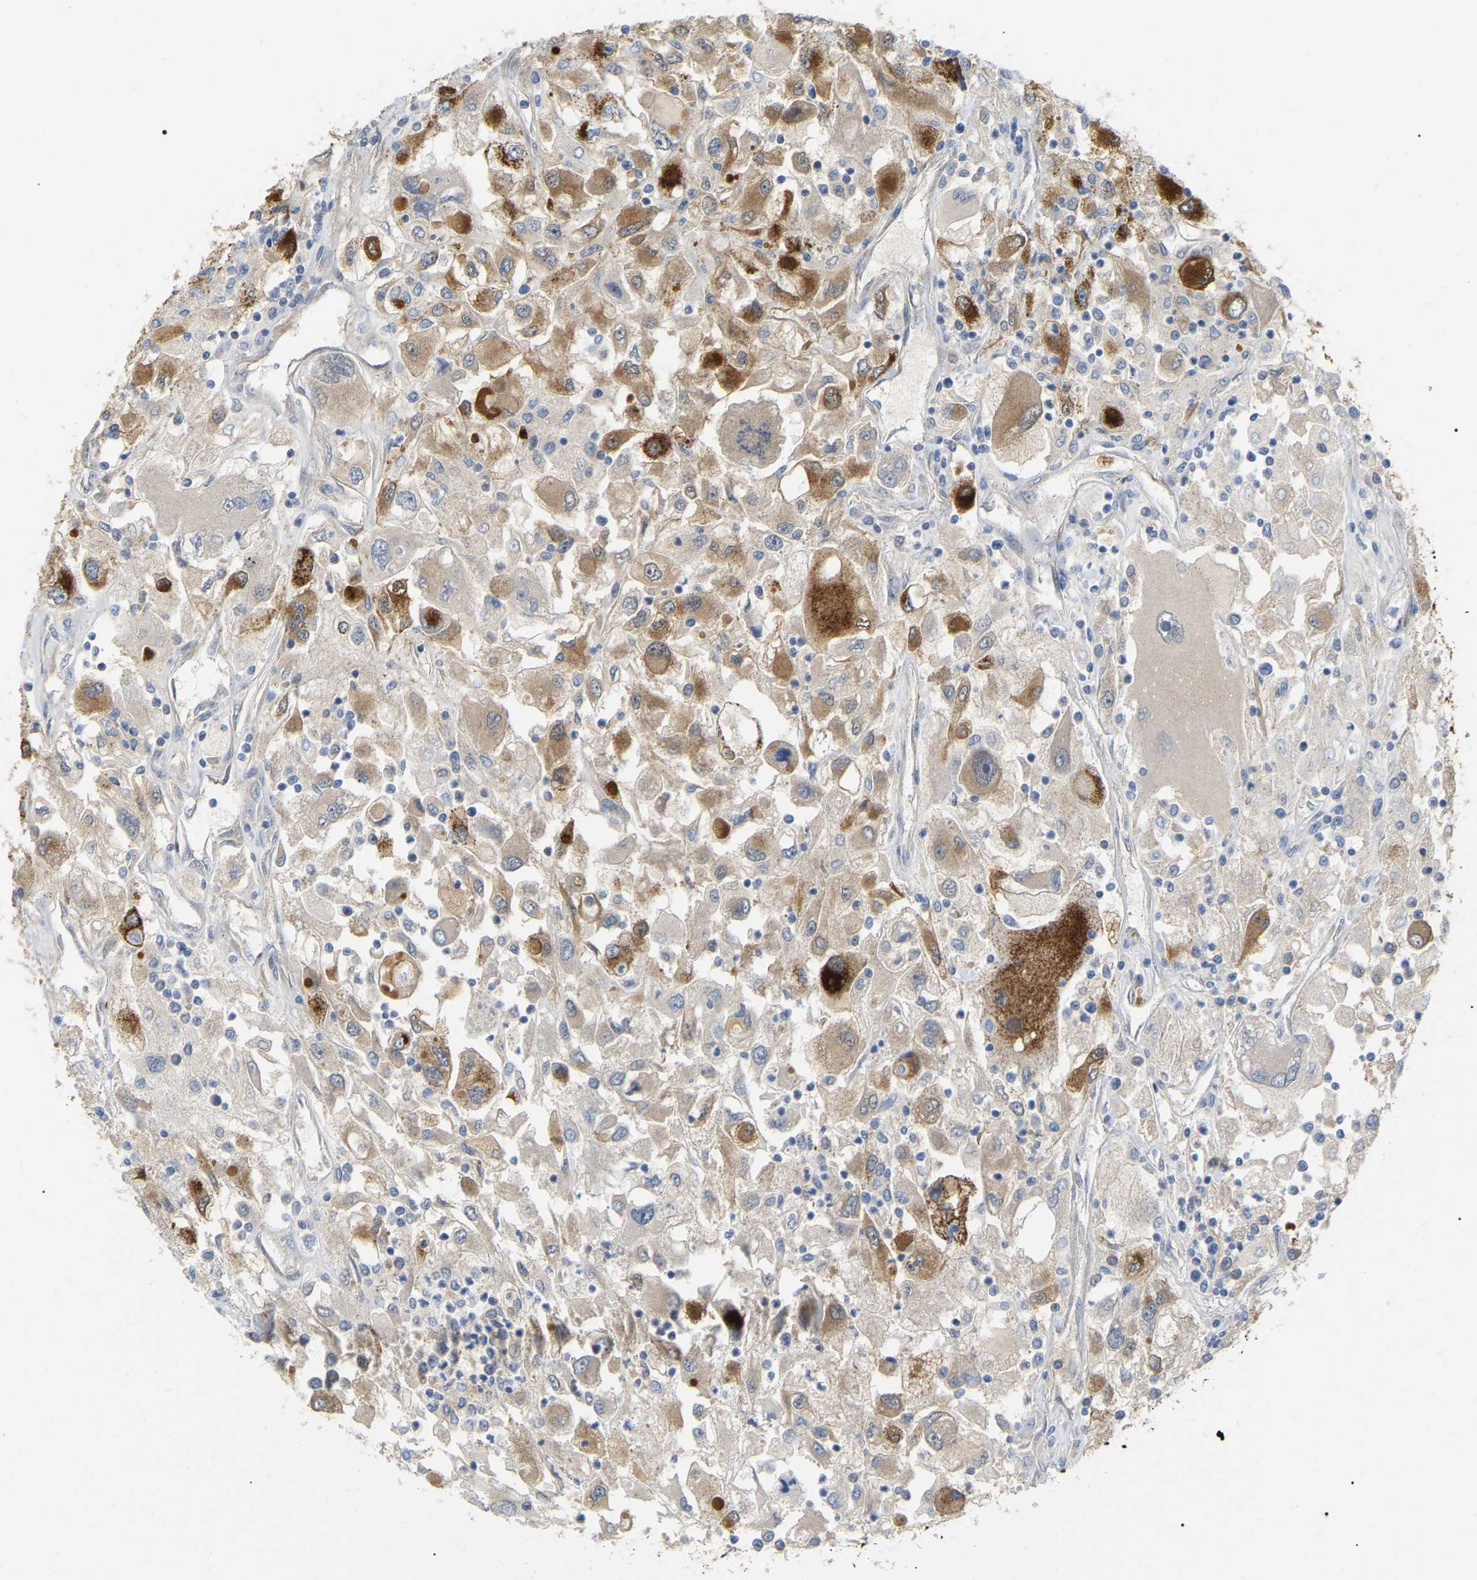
{"staining": {"intensity": "strong", "quantity": ">75%", "location": "cytoplasmic/membranous"}, "tissue": "renal cancer", "cell_type": "Tumor cells", "image_type": "cancer", "snomed": [{"axis": "morphology", "description": "Adenocarcinoma, NOS"}, {"axis": "topography", "description": "Kidney"}], "caption": "Approximately >75% of tumor cells in human renal adenocarcinoma show strong cytoplasmic/membranous protein positivity as visualized by brown immunohistochemical staining.", "gene": "HIBADH", "patient": {"sex": "female", "age": 52}}